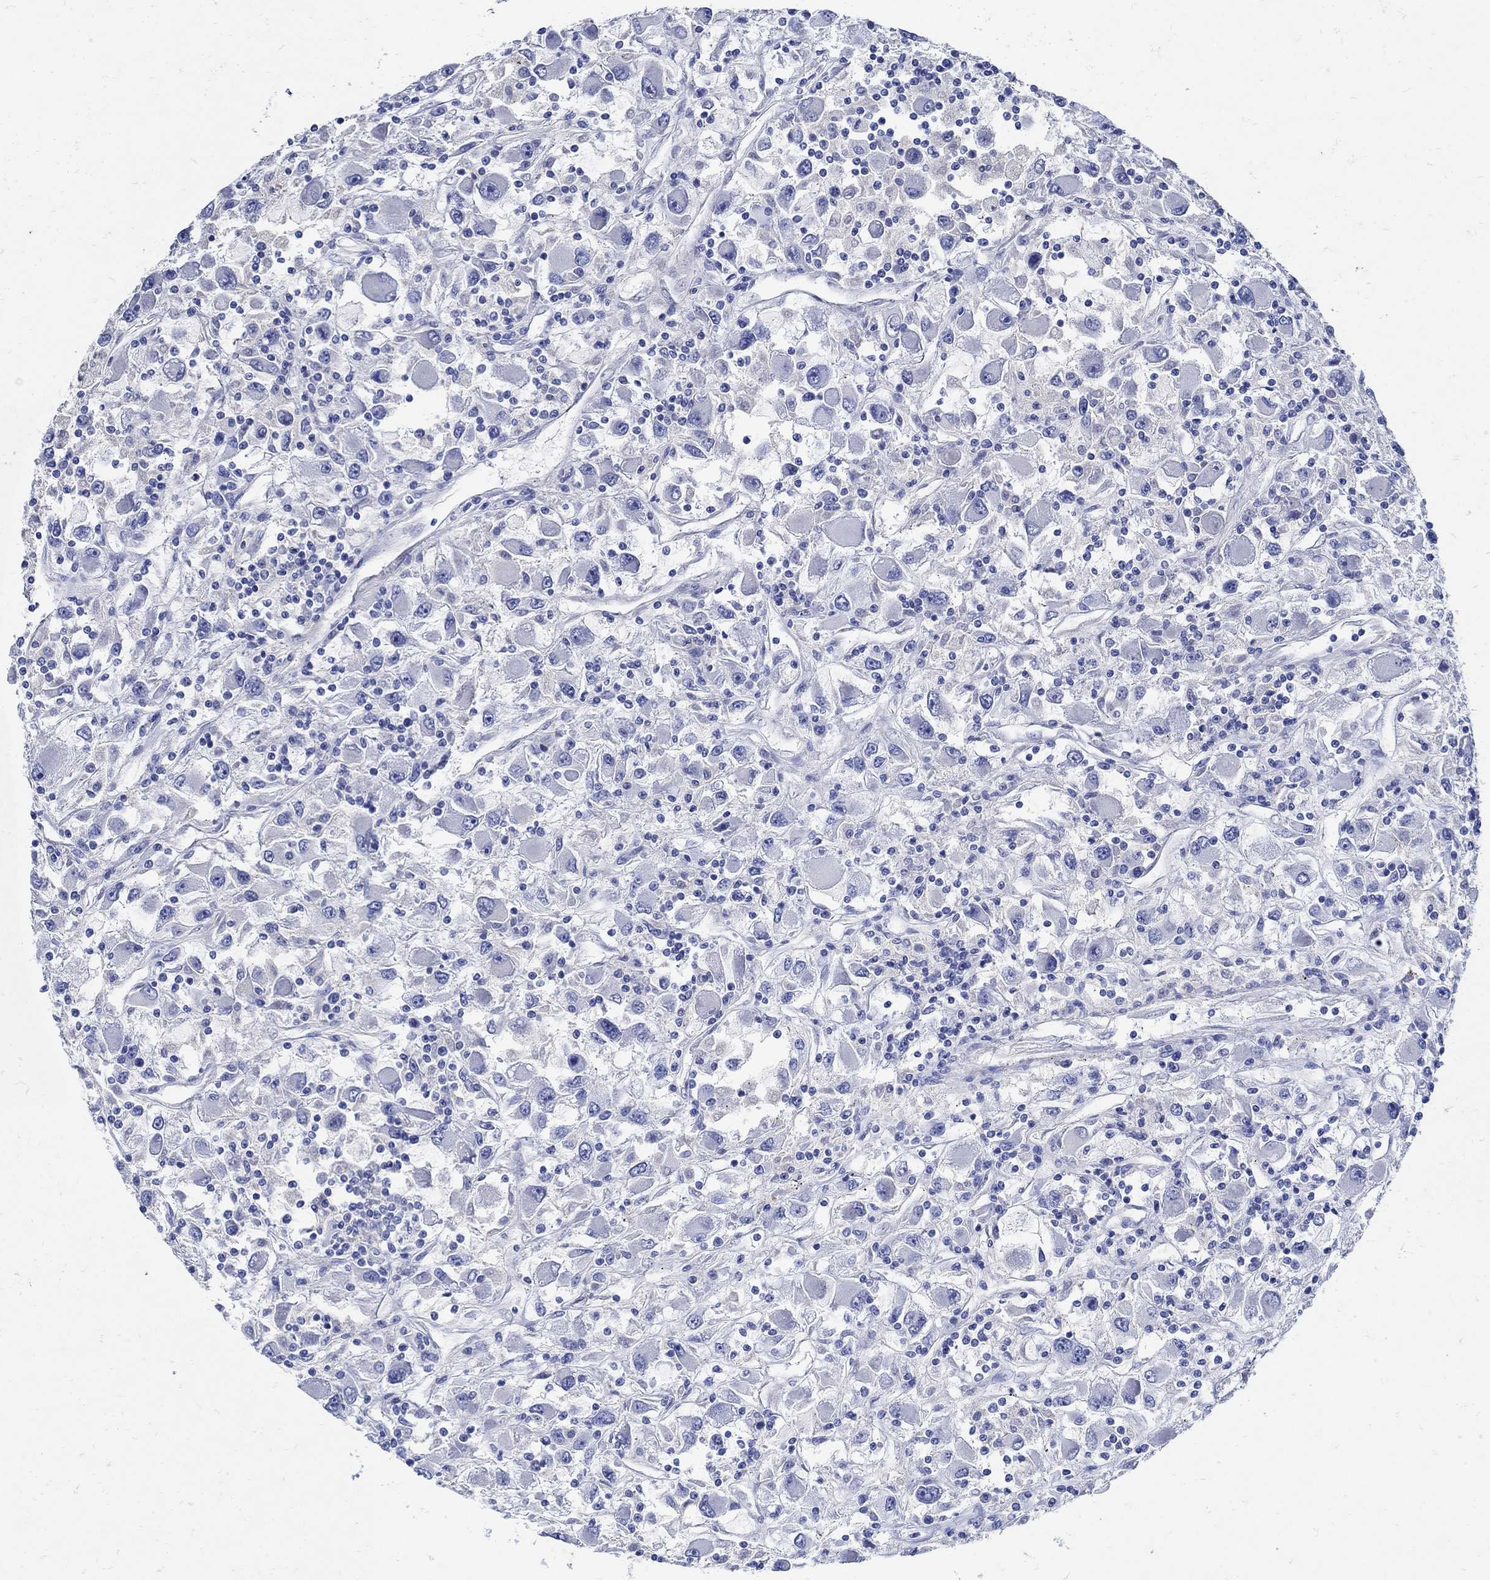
{"staining": {"intensity": "negative", "quantity": "none", "location": "none"}, "tissue": "renal cancer", "cell_type": "Tumor cells", "image_type": "cancer", "snomed": [{"axis": "morphology", "description": "Adenocarcinoma, NOS"}, {"axis": "topography", "description": "Kidney"}], "caption": "This is a micrograph of immunohistochemistry staining of renal cancer (adenocarcinoma), which shows no staining in tumor cells.", "gene": "NOS1", "patient": {"sex": "female", "age": 67}}